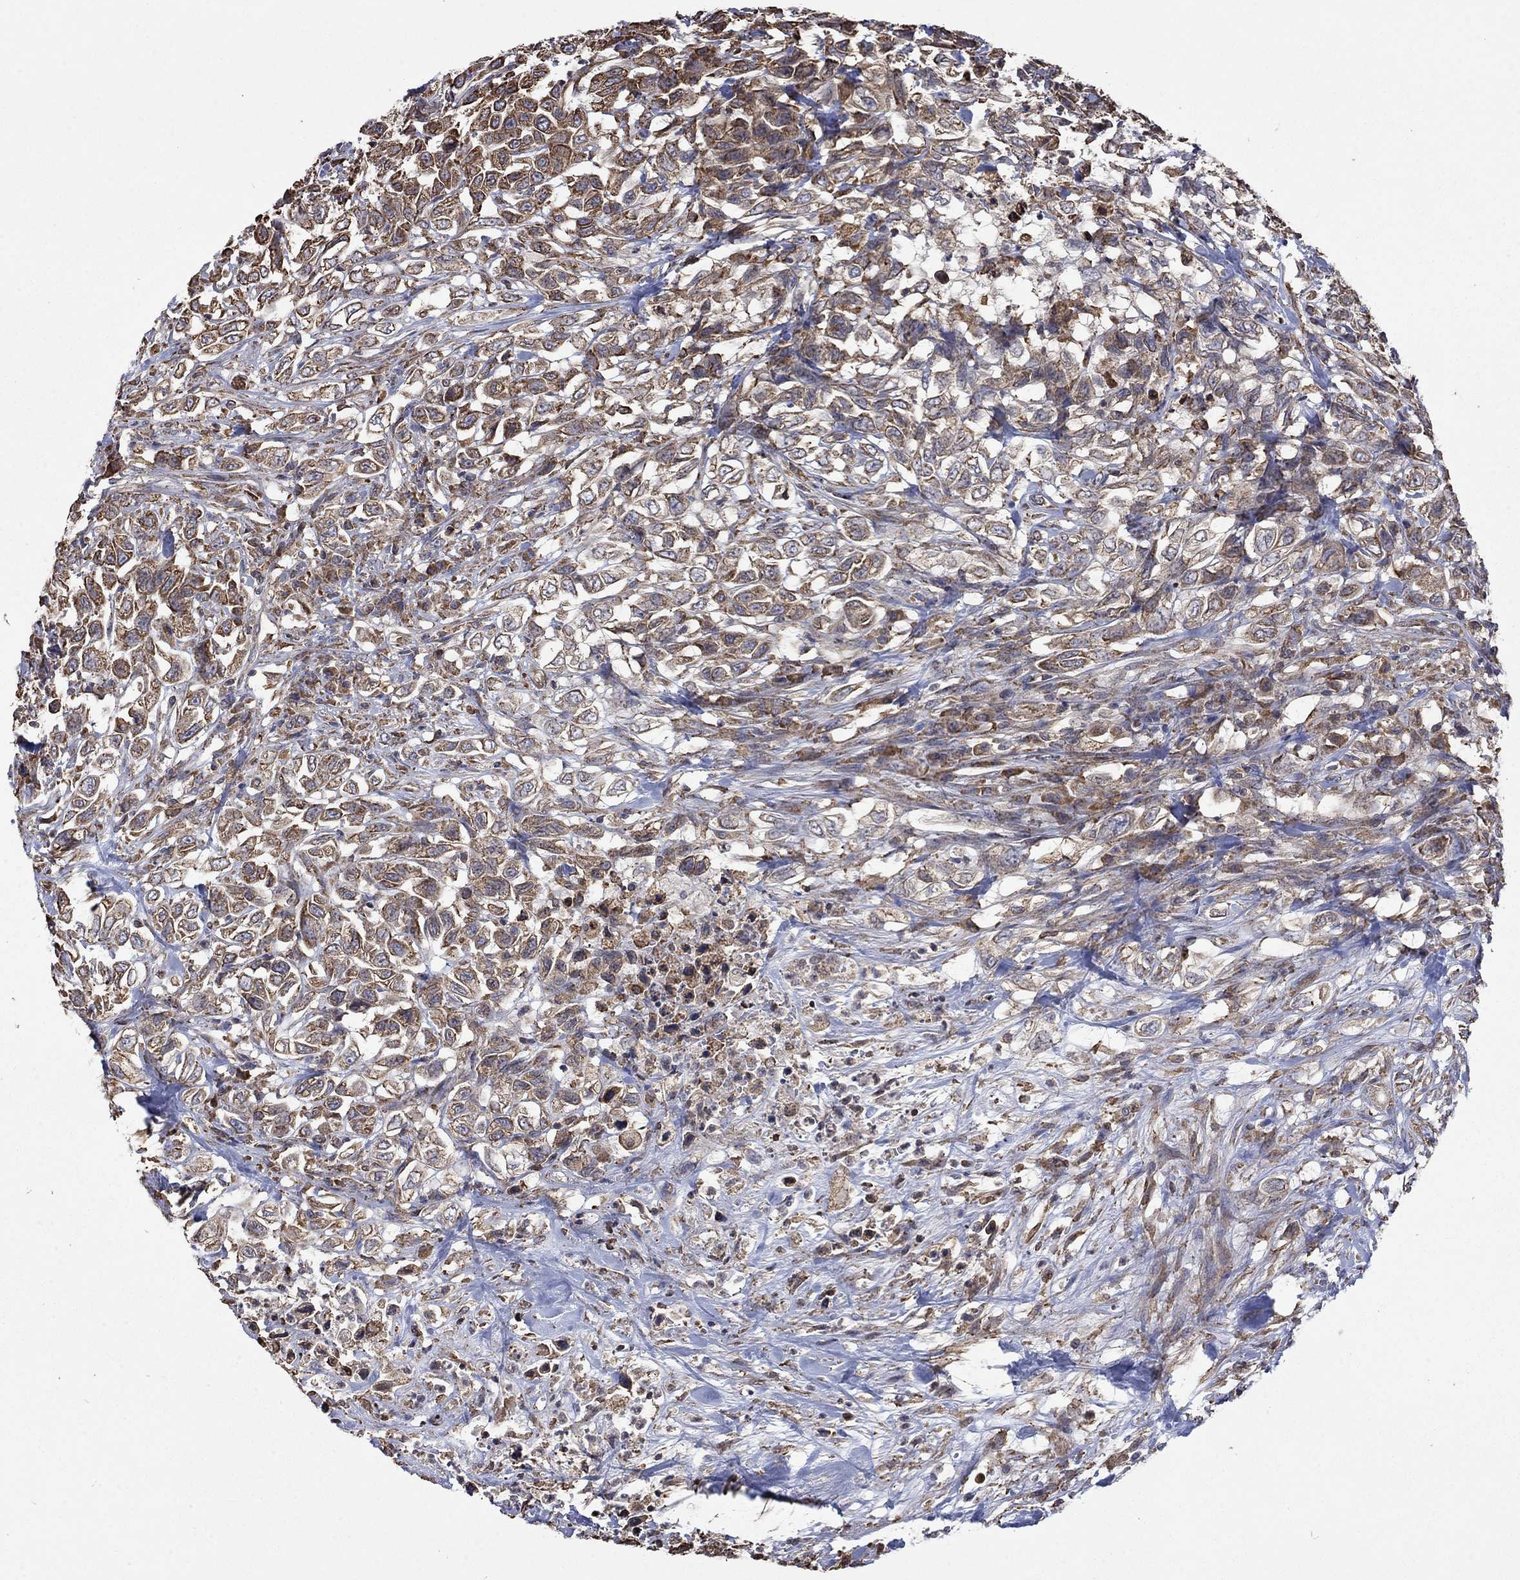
{"staining": {"intensity": "weak", "quantity": "25%-75%", "location": "cytoplasmic/membranous"}, "tissue": "urothelial cancer", "cell_type": "Tumor cells", "image_type": "cancer", "snomed": [{"axis": "morphology", "description": "Urothelial carcinoma, High grade"}, {"axis": "topography", "description": "Urinary bladder"}], "caption": "Approximately 25%-75% of tumor cells in urothelial carcinoma (high-grade) demonstrate weak cytoplasmic/membranous protein staining as visualized by brown immunohistochemical staining.", "gene": "ESRRA", "patient": {"sex": "female", "age": 56}}